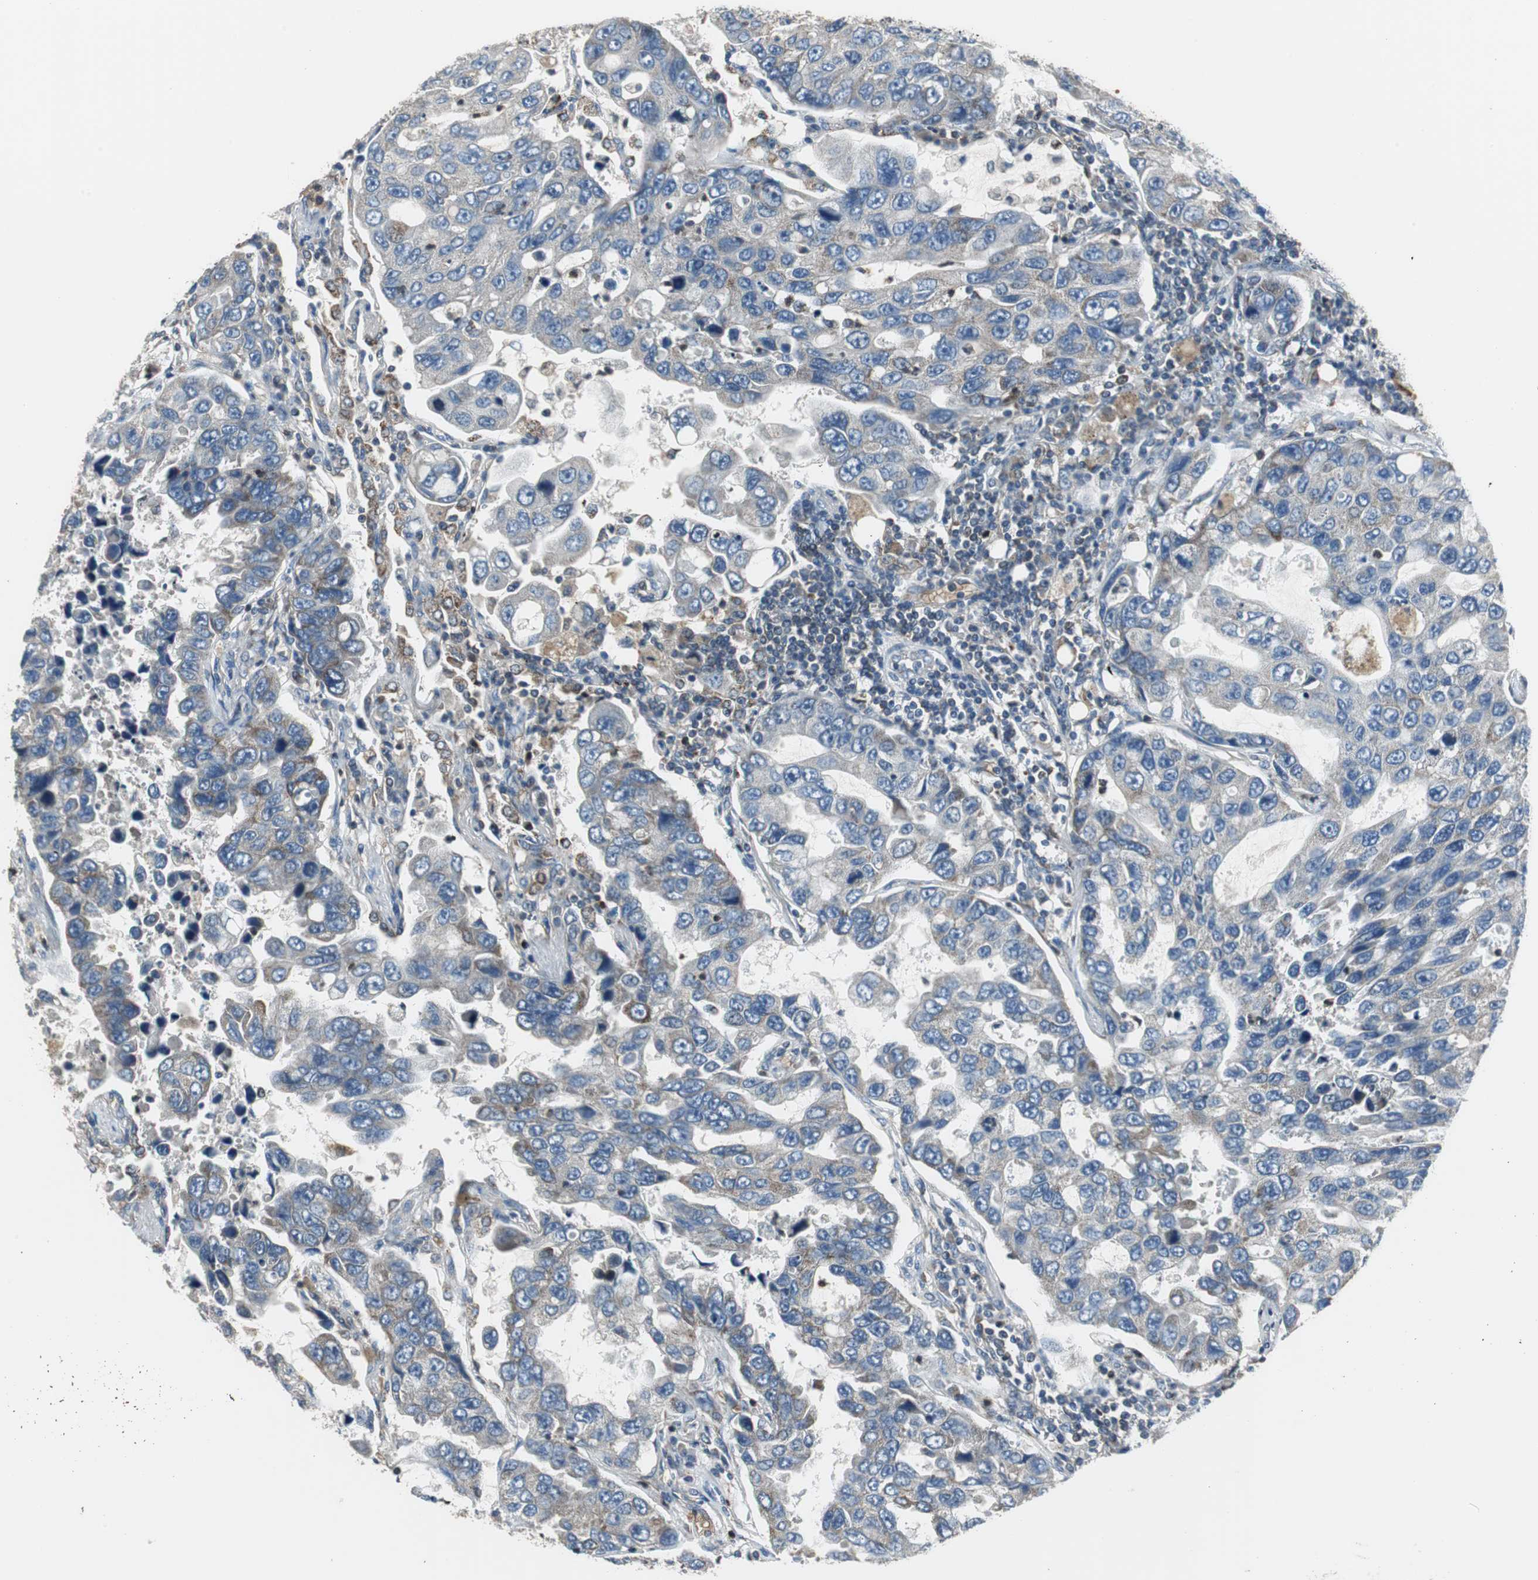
{"staining": {"intensity": "weak", "quantity": "25%-75%", "location": "cytoplasmic/membranous"}, "tissue": "lung cancer", "cell_type": "Tumor cells", "image_type": "cancer", "snomed": [{"axis": "morphology", "description": "Adenocarcinoma, NOS"}, {"axis": "topography", "description": "Lung"}], "caption": "Immunohistochemistry (IHC) staining of adenocarcinoma (lung), which demonstrates low levels of weak cytoplasmic/membranous expression in approximately 25%-75% of tumor cells indicating weak cytoplasmic/membranous protein staining. The staining was performed using DAB (3,3'-diaminobenzidine) (brown) for protein detection and nuclei were counterstained in hematoxylin (blue).", "gene": "PI4KB", "patient": {"sex": "male", "age": 64}}